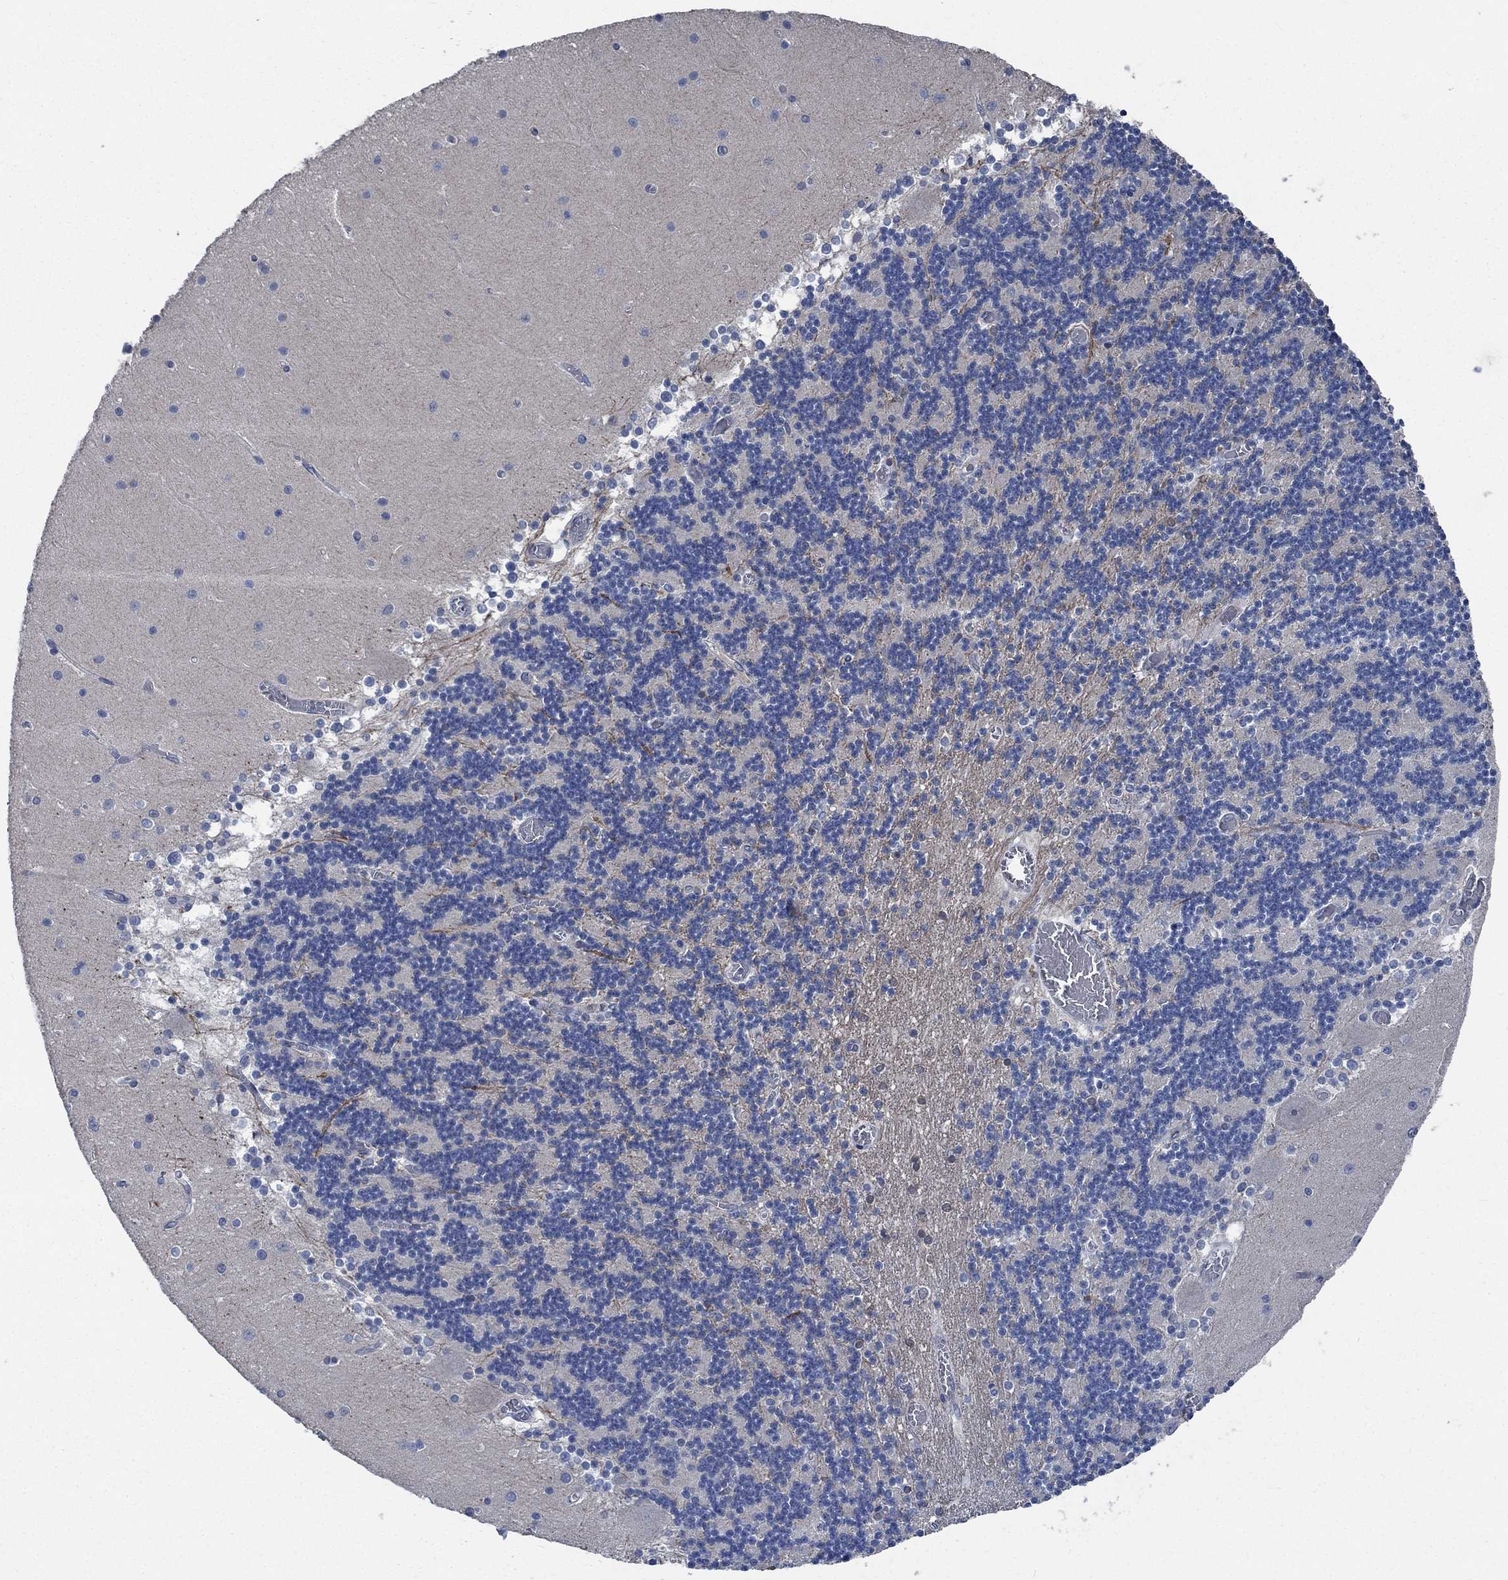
{"staining": {"intensity": "negative", "quantity": "none", "location": "none"}, "tissue": "cerebellum", "cell_type": "Cells in granular layer", "image_type": "normal", "snomed": [{"axis": "morphology", "description": "Normal tissue, NOS"}, {"axis": "topography", "description": "Cerebellum"}], "caption": "Photomicrograph shows no protein staining in cells in granular layer of unremarkable cerebellum.", "gene": "OBSCN", "patient": {"sex": "female", "age": 28}}